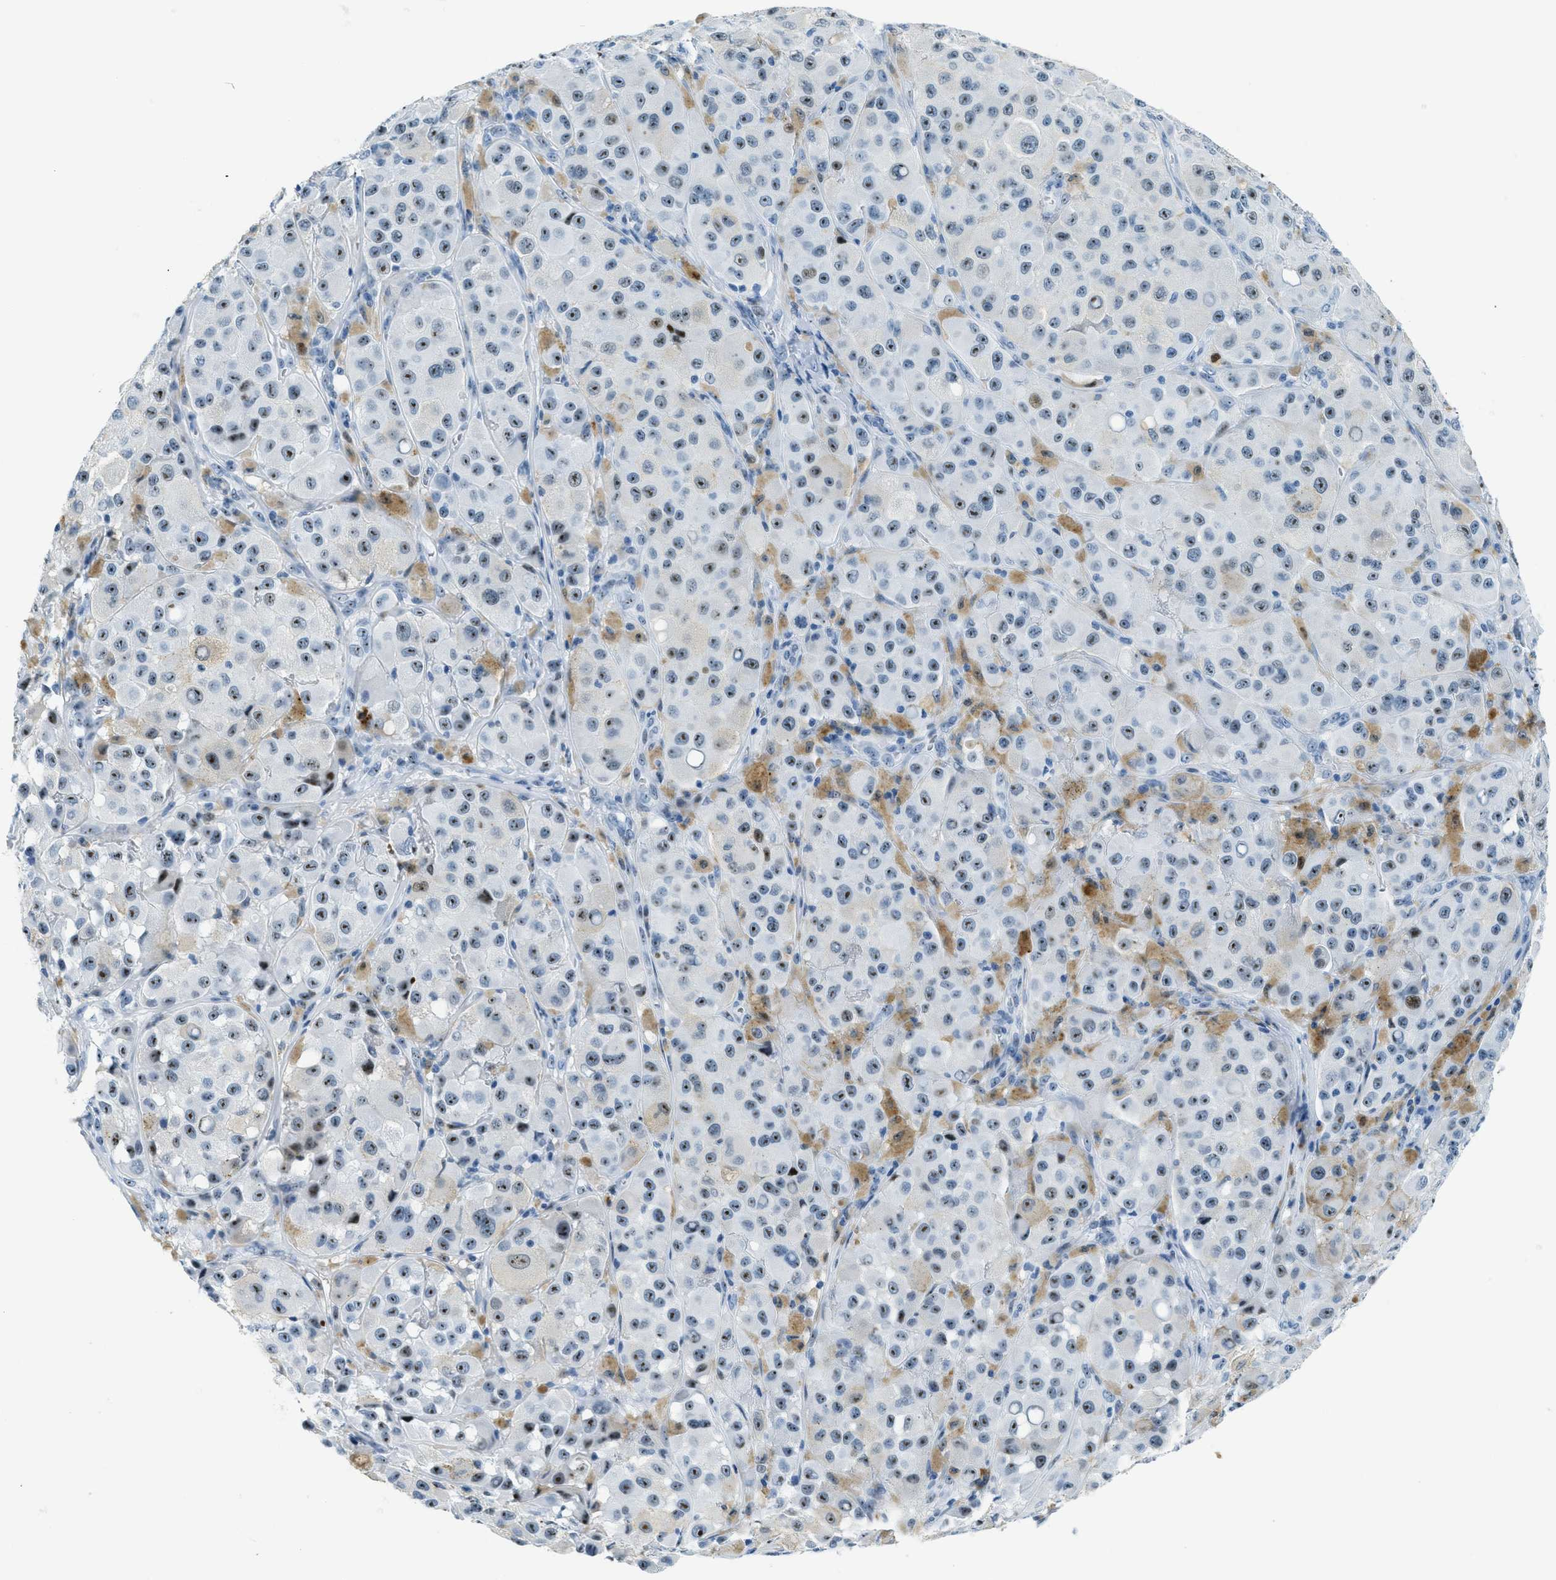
{"staining": {"intensity": "moderate", "quantity": ">75%", "location": "nuclear"}, "tissue": "melanoma", "cell_type": "Tumor cells", "image_type": "cancer", "snomed": [{"axis": "morphology", "description": "Malignant melanoma, NOS"}, {"axis": "topography", "description": "Skin"}], "caption": "IHC of melanoma demonstrates medium levels of moderate nuclear positivity in about >75% of tumor cells.", "gene": "PLA2G2A", "patient": {"sex": "male", "age": 84}}